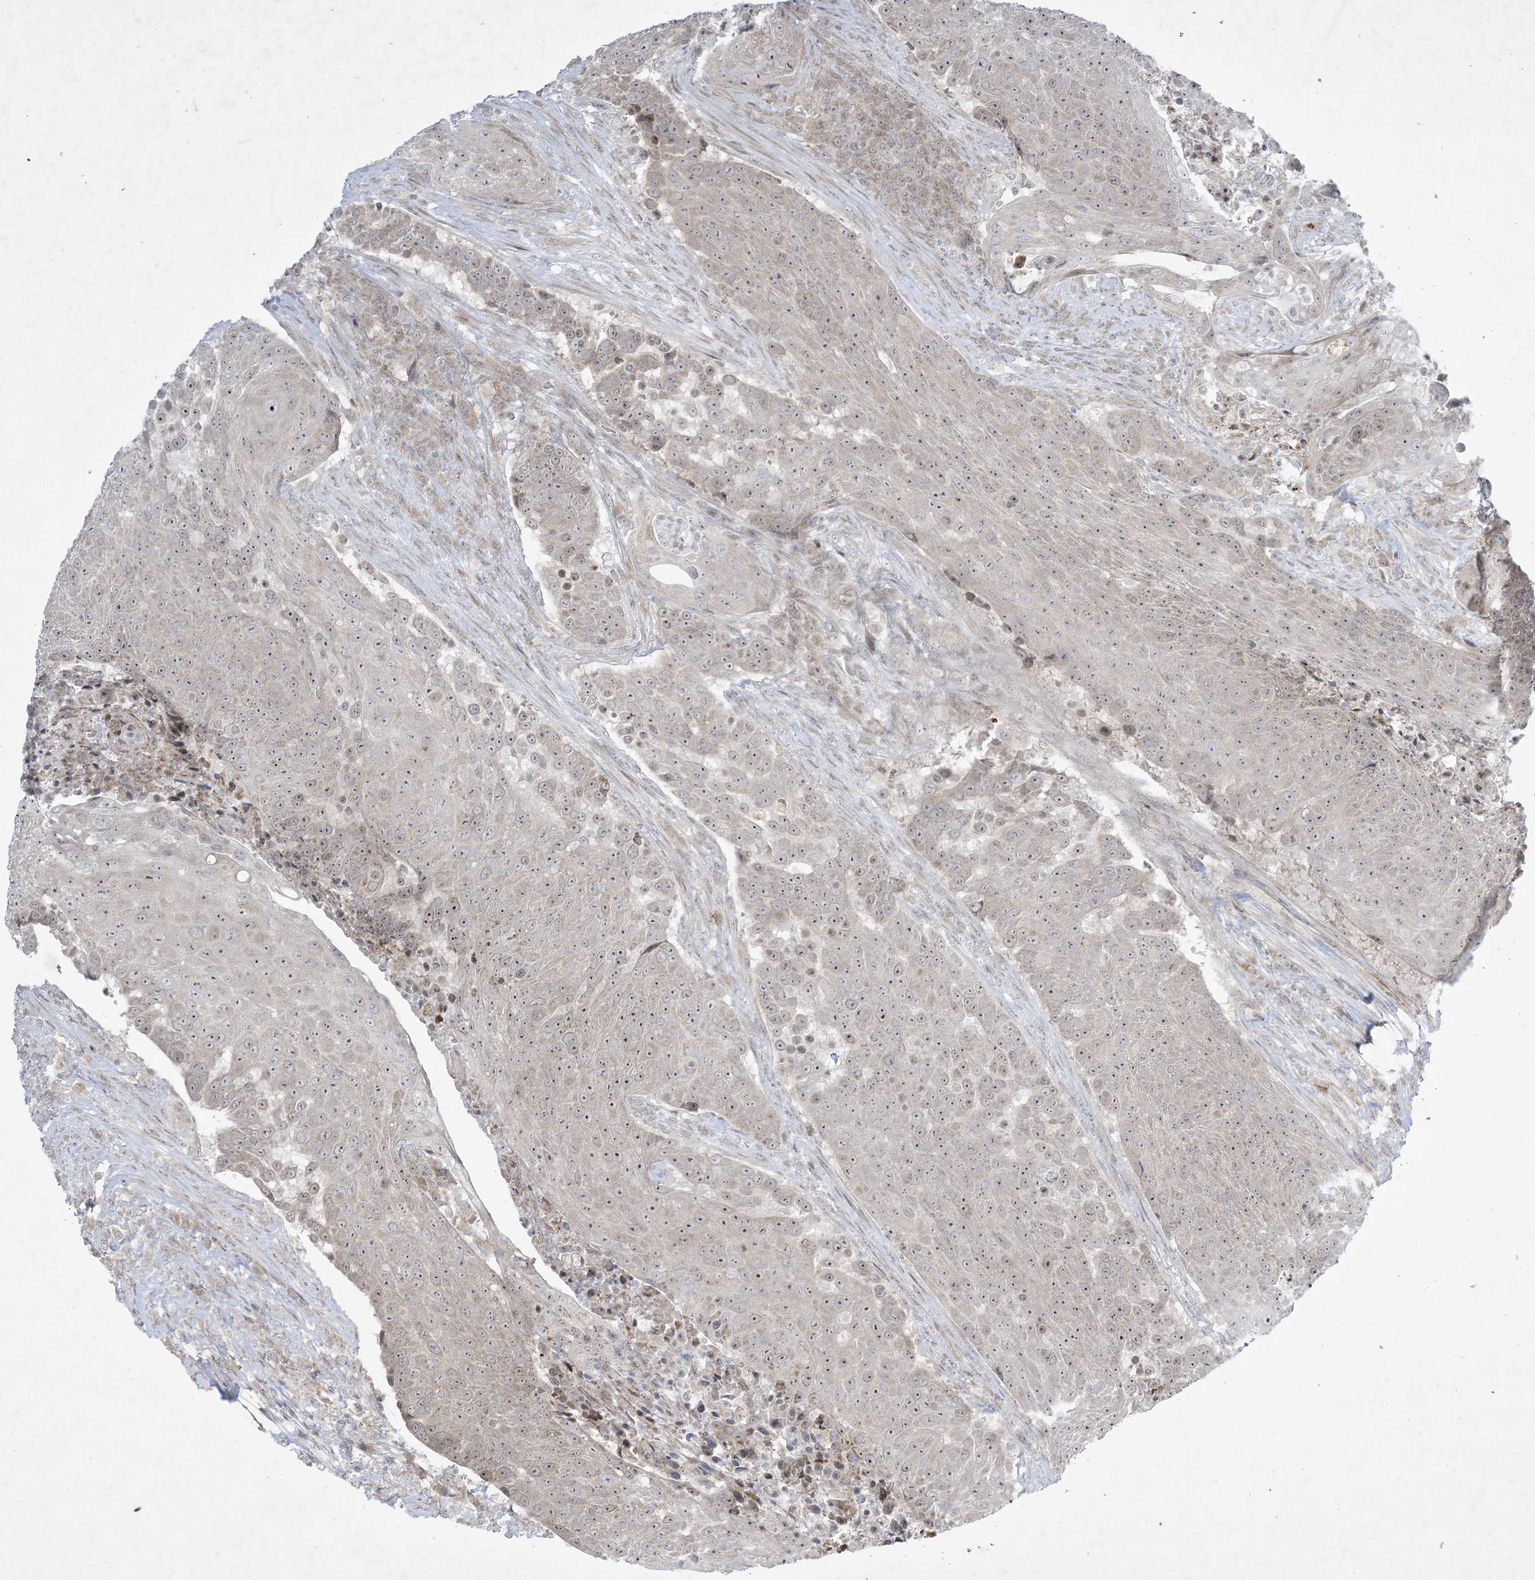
{"staining": {"intensity": "weak", "quantity": ">75%", "location": "nuclear"}, "tissue": "urothelial cancer", "cell_type": "Tumor cells", "image_type": "cancer", "snomed": [{"axis": "morphology", "description": "Urothelial carcinoma, High grade"}, {"axis": "topography", "description": "Urinary bladder"}], "caption": "Urothelial cancer tissue reveals weak nuclear expression in approximately >75% of tumor cells", "gene": "SOGA3", "patient": {"sex": "female", "age": 63}}